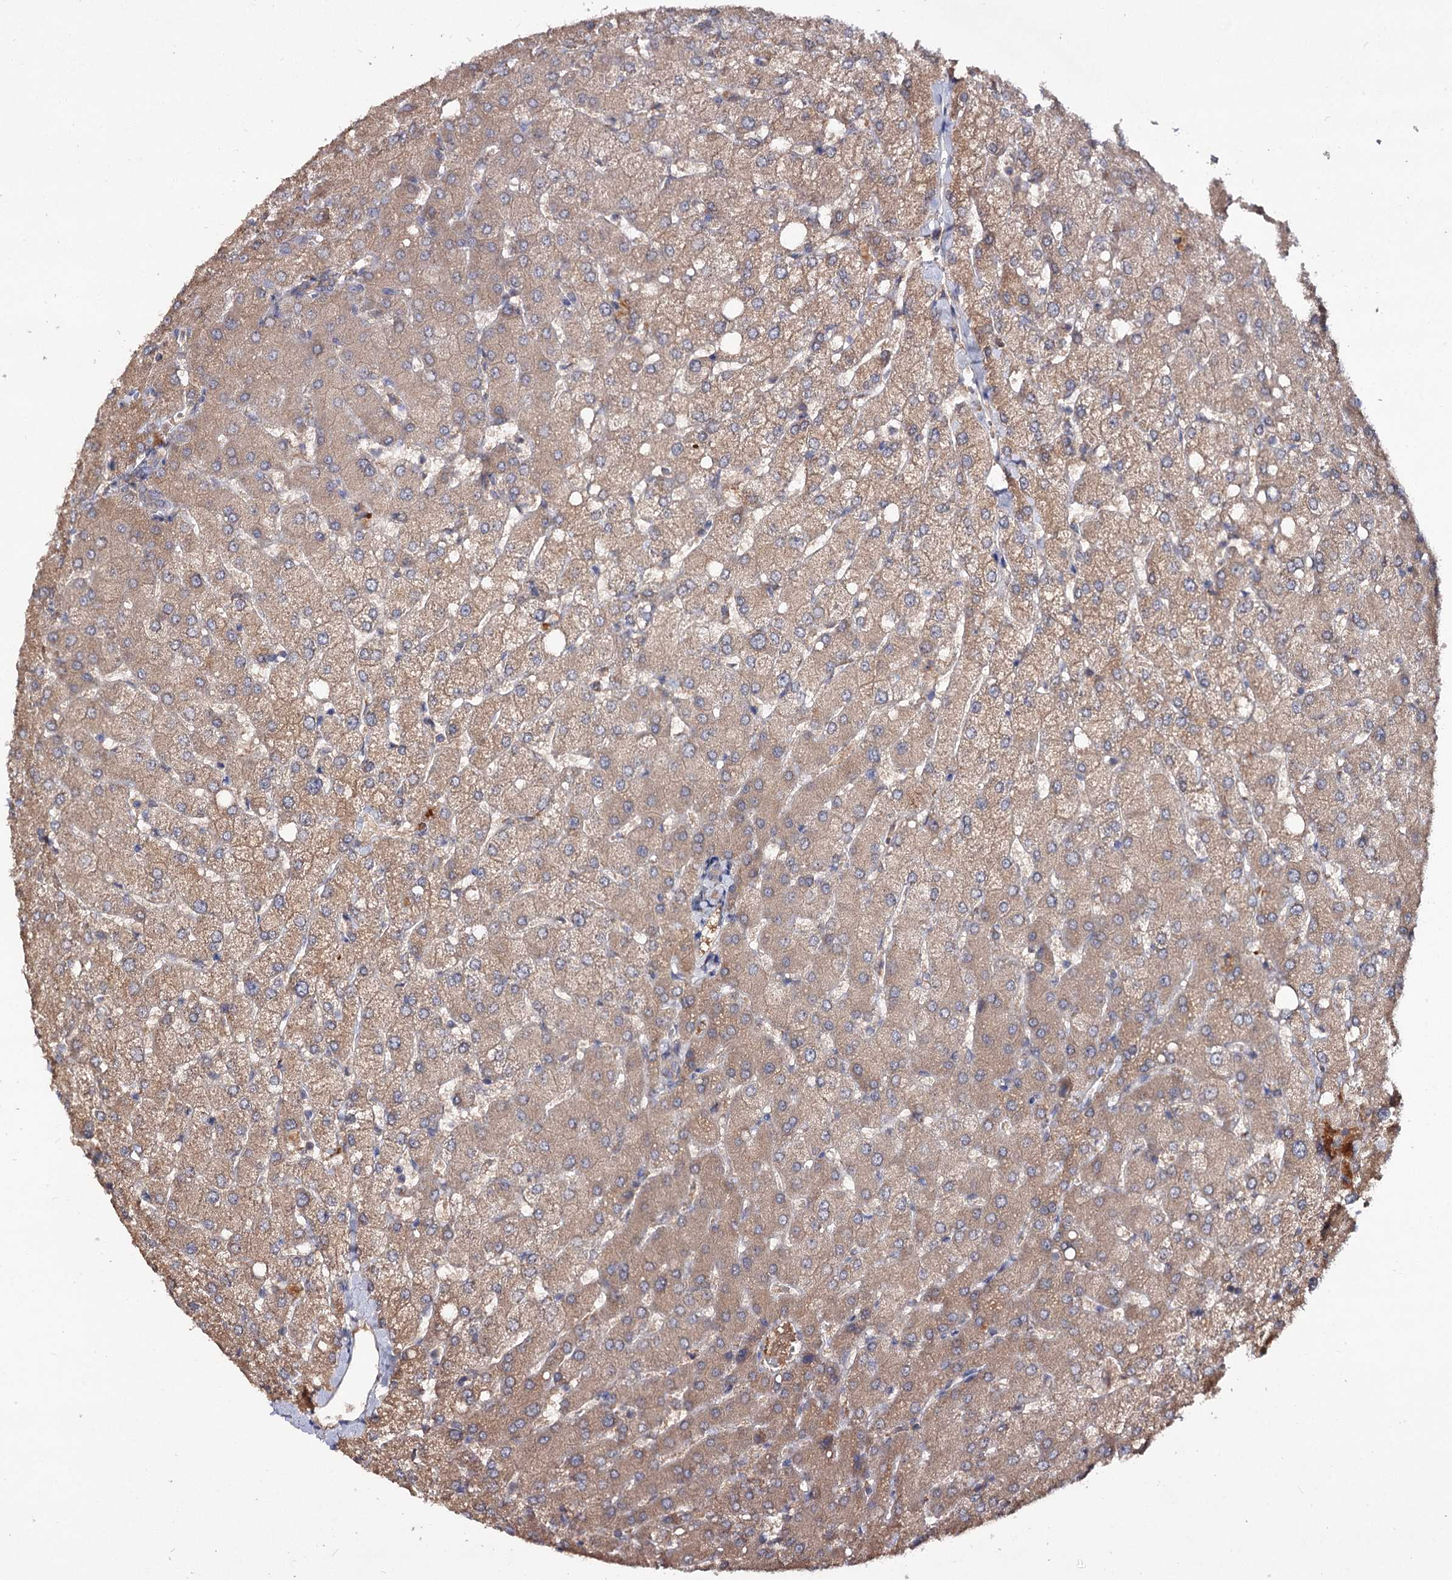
{"staining": {"intensity": "negative", "quantity": "none", "location": "none"}, "tissue": "liver", "cell_type": "Cholangiocytes", "image_type": "normal", "snomed": [{"axis": "morphology", "description": "Normal tissue, NOS"}, {"axis": "topography", "description": "Liver"}], "caption": "Liver stained for a protein using IHC displays no expression cholangiocytes.", "gene": "NUDCD2", "patient": {"sex": "female", "age": 54}}